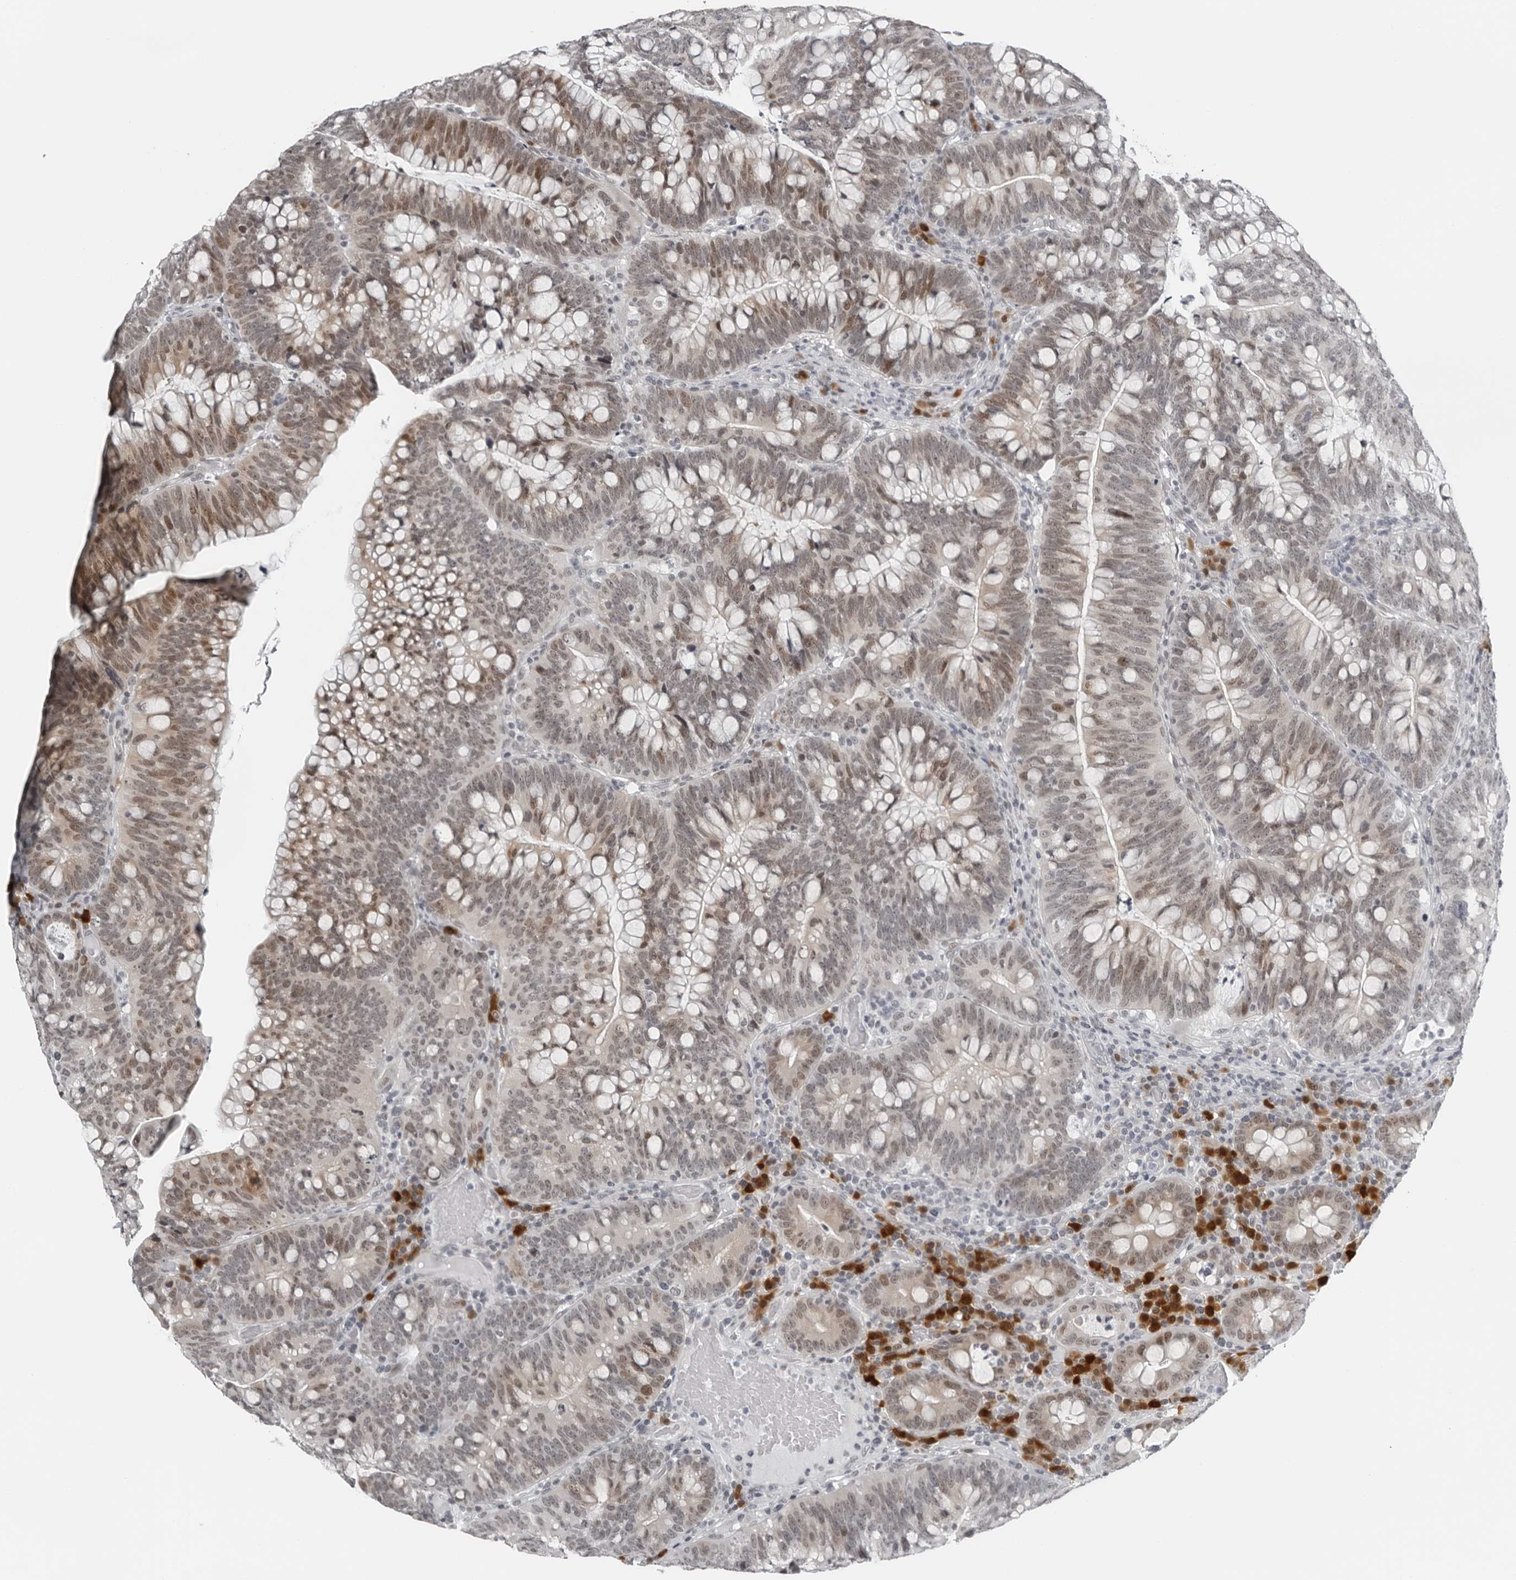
{"staining": {"intensity": "weak", "quantity": "25%-75%", "location": "nuclear"}, "tissue": "colorectal cancer", "cell_type": "Tumor cells", "image_type": "cancer", "snomed": [{"axis": "morphology", "description": "Adenocarcinoma, NOS"}, {"axis": "topography", "description": "Colon"}], "caption": "About 25%-75% of tumor cells in human adenocarcinoma (colorectal) show weak nuclear protein positivity as visualized by brown immunohistochemical staining.", "gene": "PPP1R42", "patient": {"sex": "female", "age": 66}}